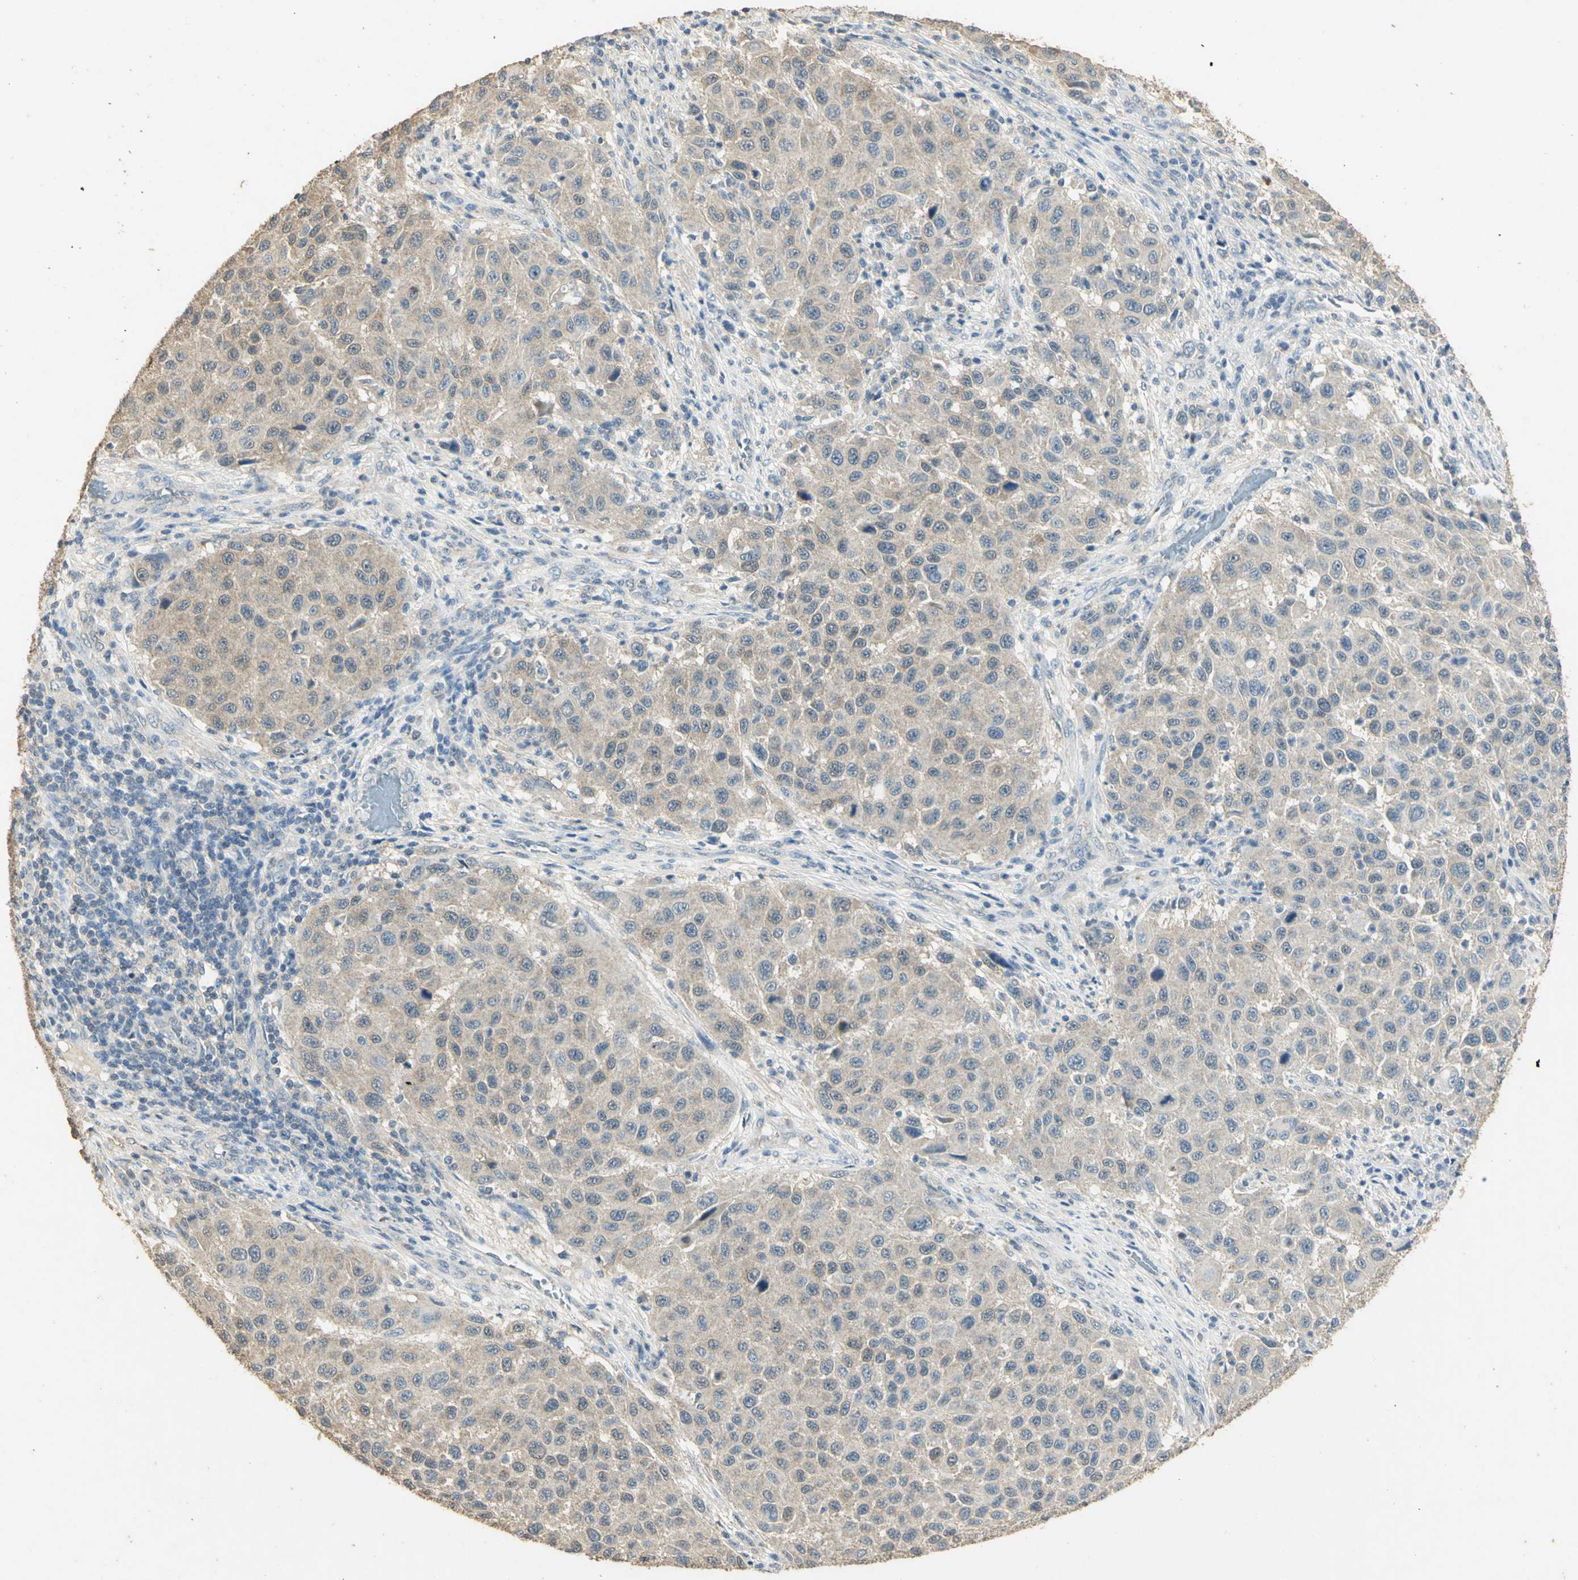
{"staining": {"intensity": "weak", "quantity": ">75%", "location": "cytoplasmic/membranous"}, "tissue": "melanoma", "cell_type": "Tumor cells", "image_type": "cancer", "snomed": [{"axis": "morphology", "description": "Malignant melanoma, Metastatic site"}, {"axis": "topography", "description": "Lymph node"}], "caption": "Melanoma tissue exhibits weak cytoplasmic/membranous positivity in about >75% of tumor cells Immunohistochemistry (ihc) stains the protein in brown and the nuclei are stained blue.", "gene": "ASB9", "patient": {"sex": "male", "age": 61}}